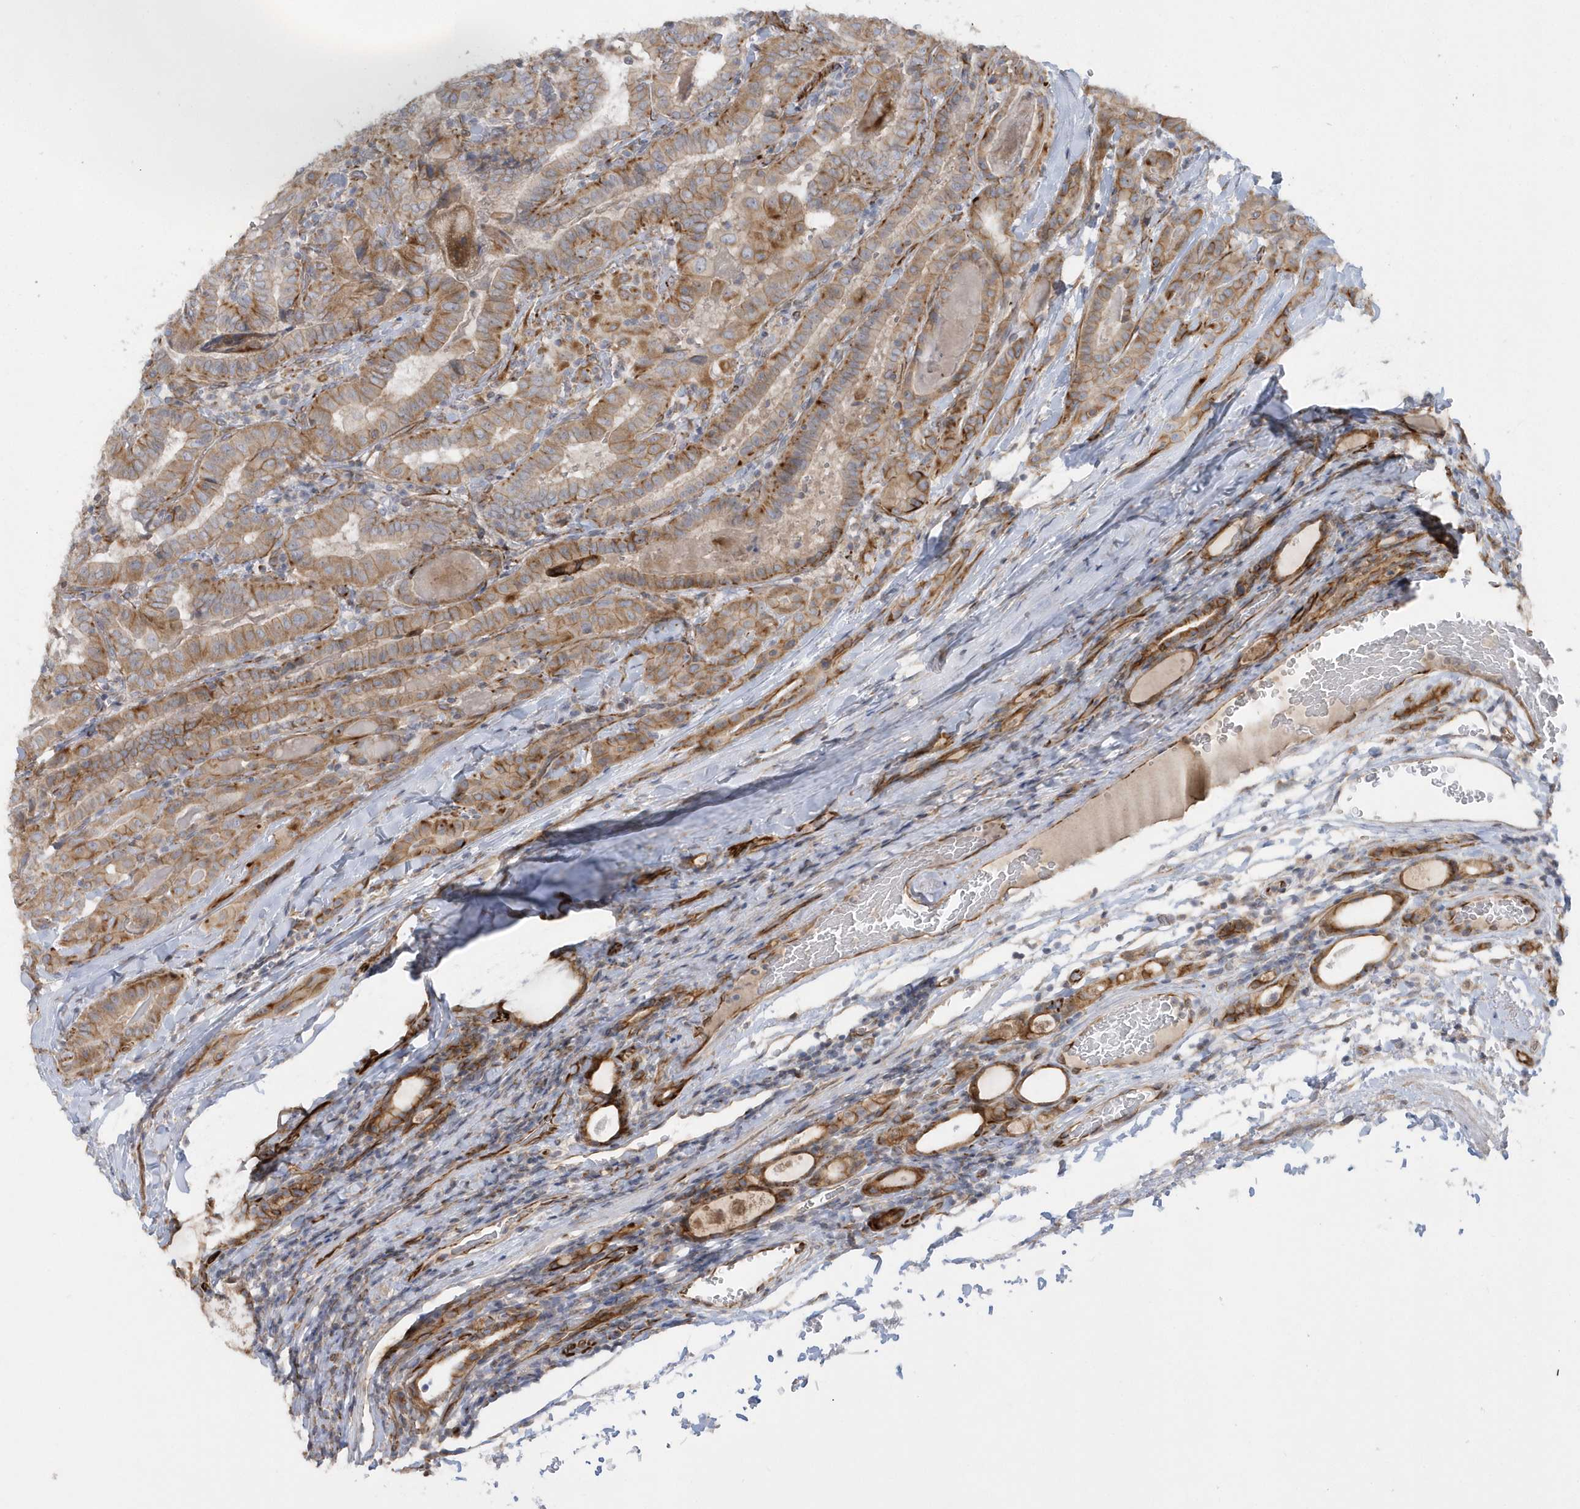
{"staining": {"intensity": "moderate", "quantity": ">75%", "location": "cytoplasmic/membranous"}, "tissue": "thyroid cancer", "cell_type": "Tumor cells", "image_type": "cancer", "snomed": [{"axis": "morphology", "description": "Papillary adenocarcinoma, NOS"}, {"axis": "topography", "description": "Thyroid gland"}], "caption": "Papillary adenocarcinoma (thyroid) was stained to show a protein in brown. There is medium levels of moderate cytoplasmic/membranous staining in about >75% of tumor cells.", "gene": "RAB17", "patient": {"sex": "female", "age": 72}}